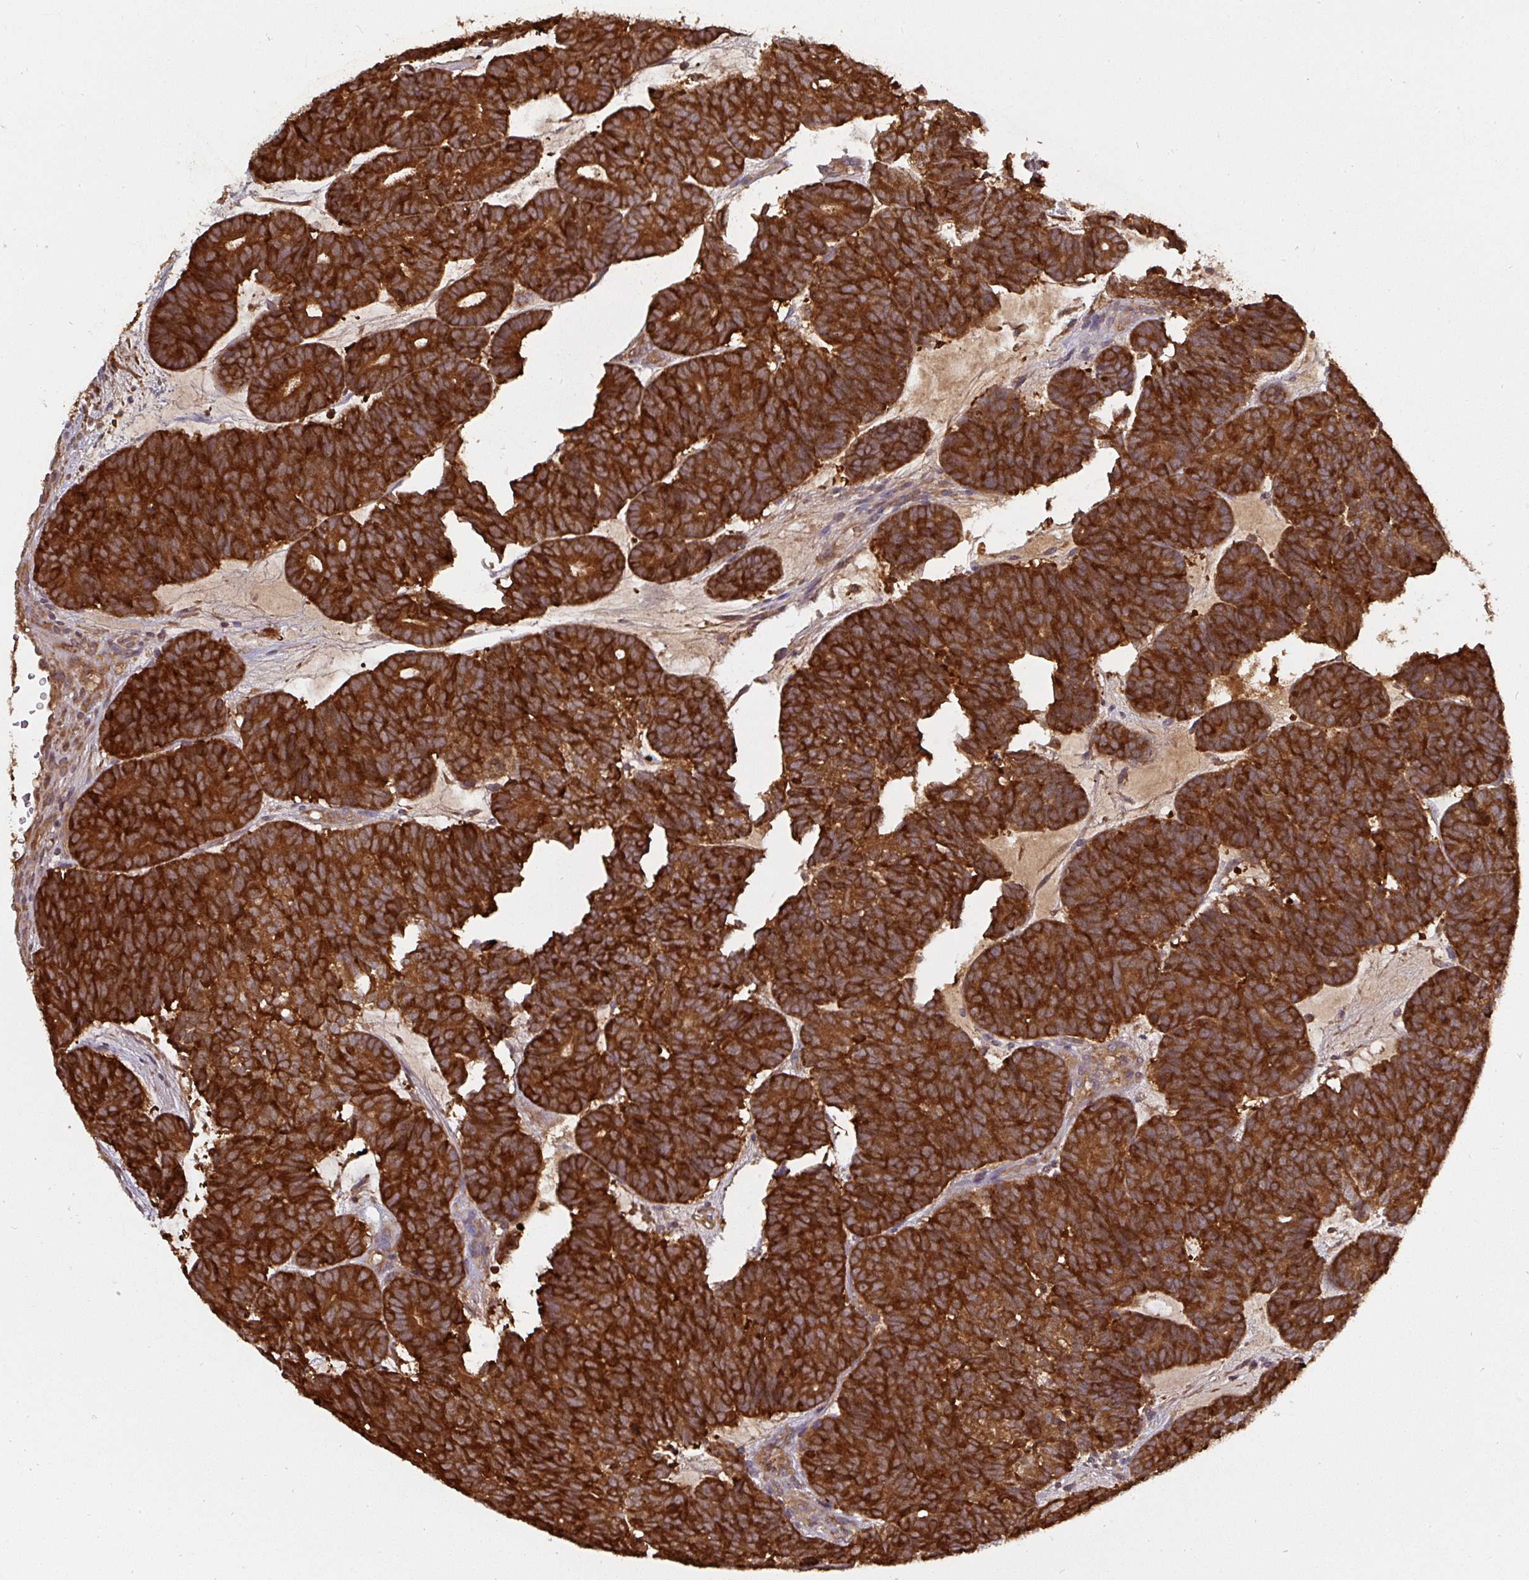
{"staining": {"intensity": "strong", "quantity": ">75%", "location": "cytoplasmic/membranous"}, "tissue": "head and neck cancer", "cell_type": "Tumor cells", "image_type": "cancer", "snomed": [{"axis": "morphology", "description": "Adenocarcinoma, NOS"}, {"axis": "topography", "description": "Head-Neck"}], "caption": "Brown immunohistochemical staining in head and neck cancer (adenocarcinoma) reveals strong cytoplasmic/membranous staining in about >75% of tumor cells.", "gene": "ST13", "patient": {"sex": "female", "age": 81}}